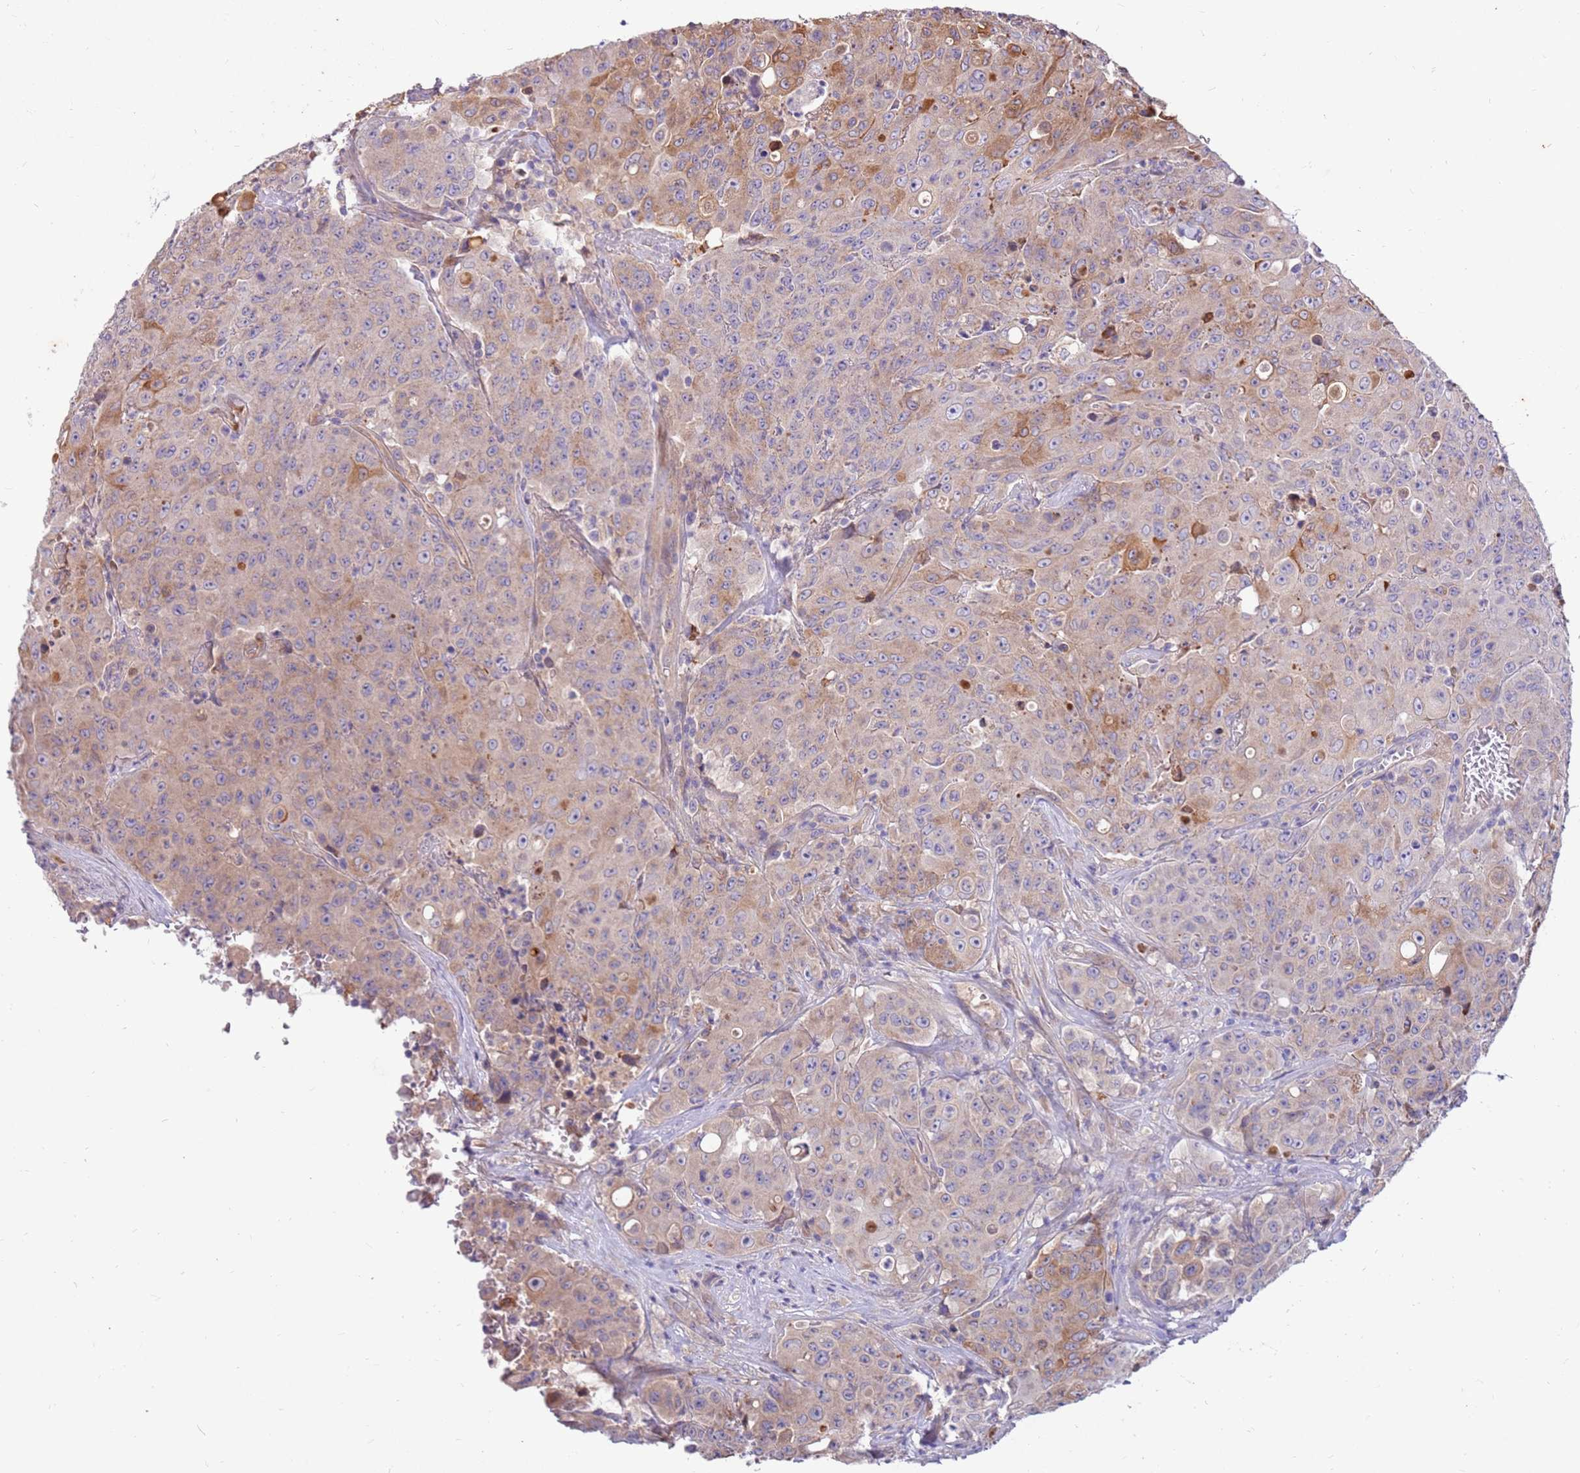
{"staining": {"intensity": "moderate", "quantity": "<25%", "location": "cytoplasmic/membranous"}, "tissue": "colorectal cancer", "cell_type": "Tumor cells", "image_type": "cancer", "snomed": [{"axis": "morphology", "description": "Adenocarcinoma, NOS"}, {"axis": "topography", "description": "Colon"}], "caption": "Colorectal cancer (adenocarcinoma) tissue reveals moderate cytoplasmic/membranous positivity in about <25% of tumor cells, visualized by immunohistochemistry.", "gene": "SLC44A4", "patient": {"sex": "male", "age": 51}}